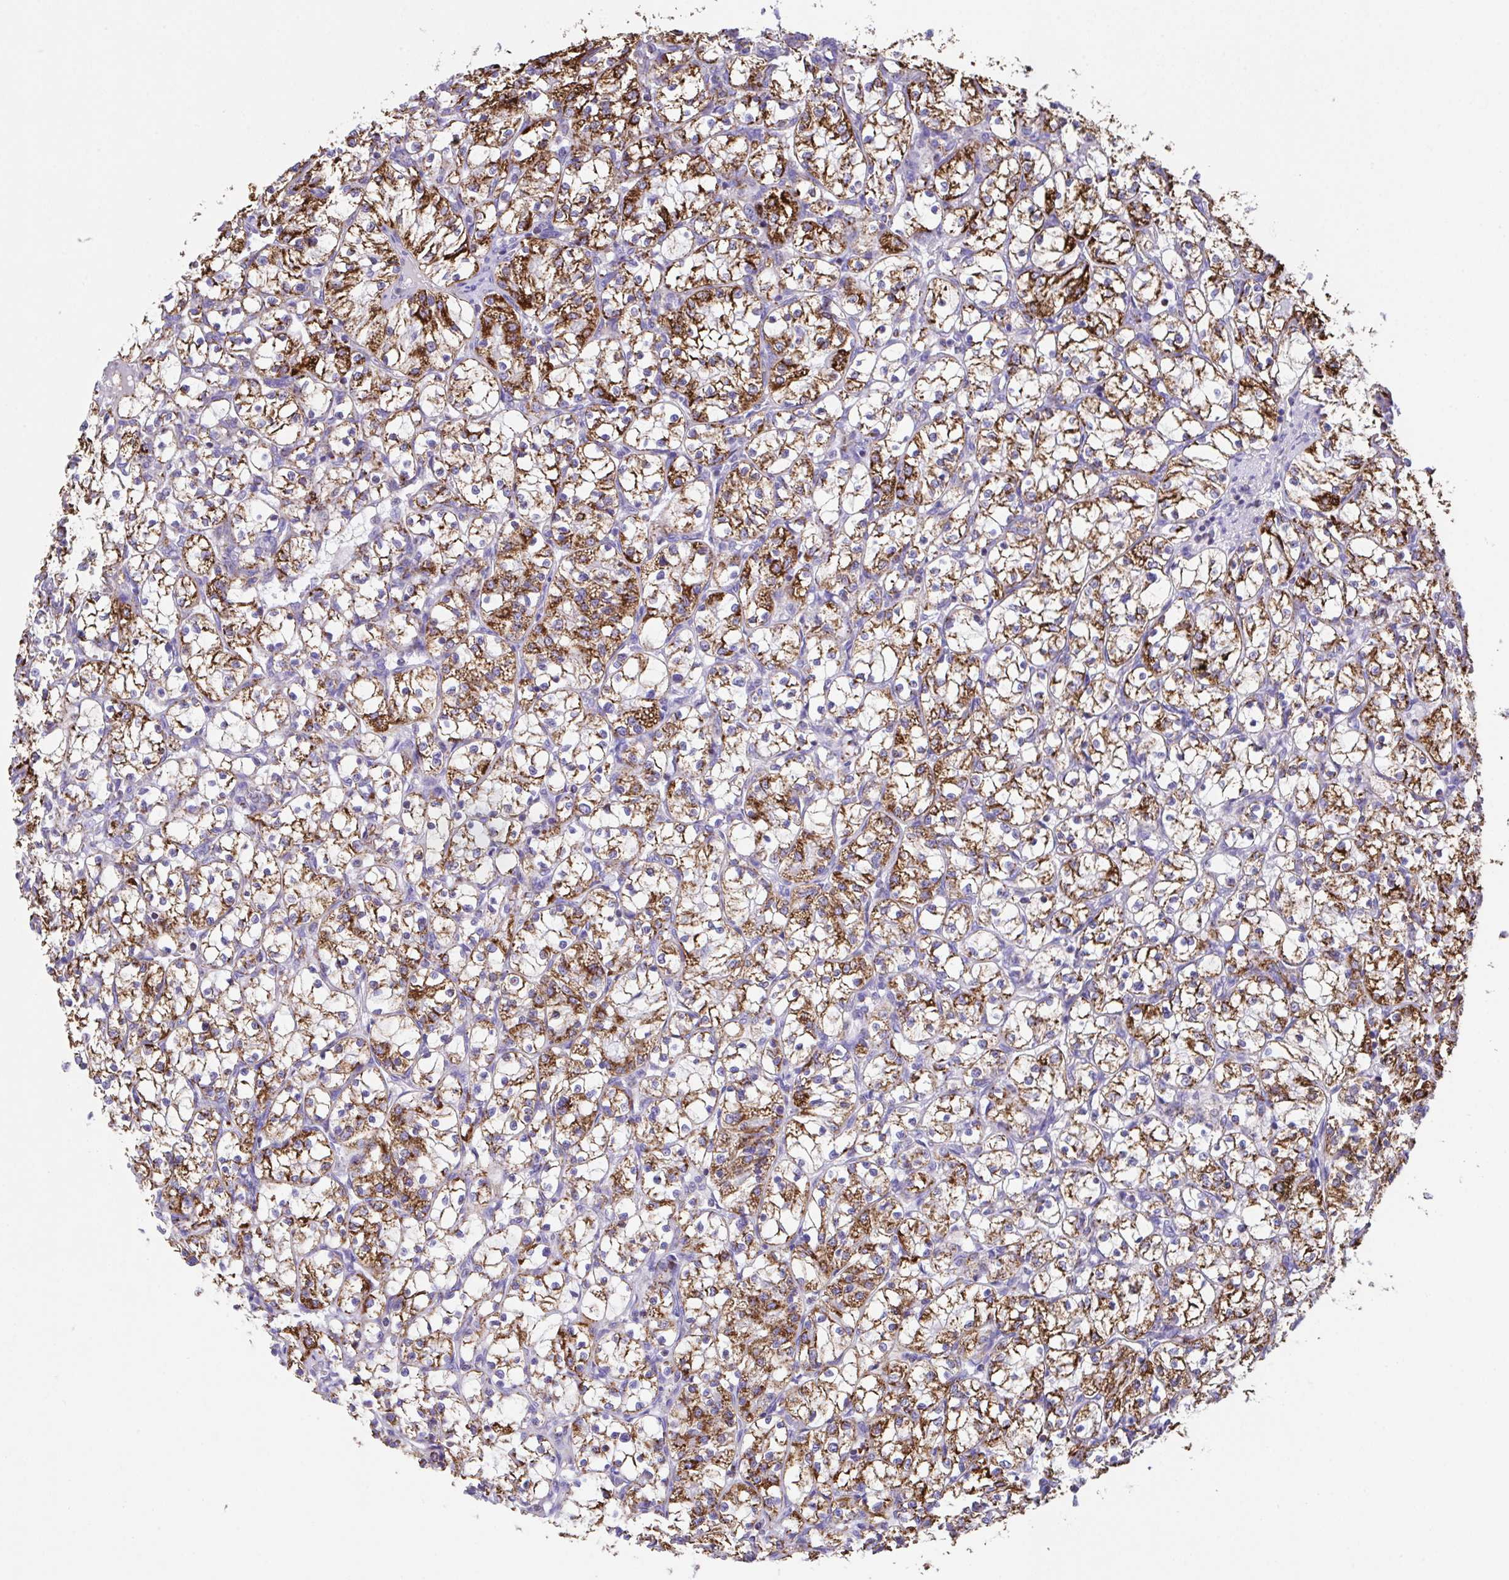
{"staining": {"intensity": "strong", "quantity": ">75%", "location": "cytoplasmic/membranous"}, "tissue": "renal cancer", "cell_type": "Tumor cells", "image_type": "cancer", "snomed": [{"axis": "morphology", "description": "Adenocarcinoma, NOS"}, {"axis": "topography", "description": "Kidney"}], "caption": "Human renal adenocarcinoma stained with a protein marker reveals strong staining in tumor cells.", "gene": "PCMTD2", "patient": {"sex": "female", "age": 69}}